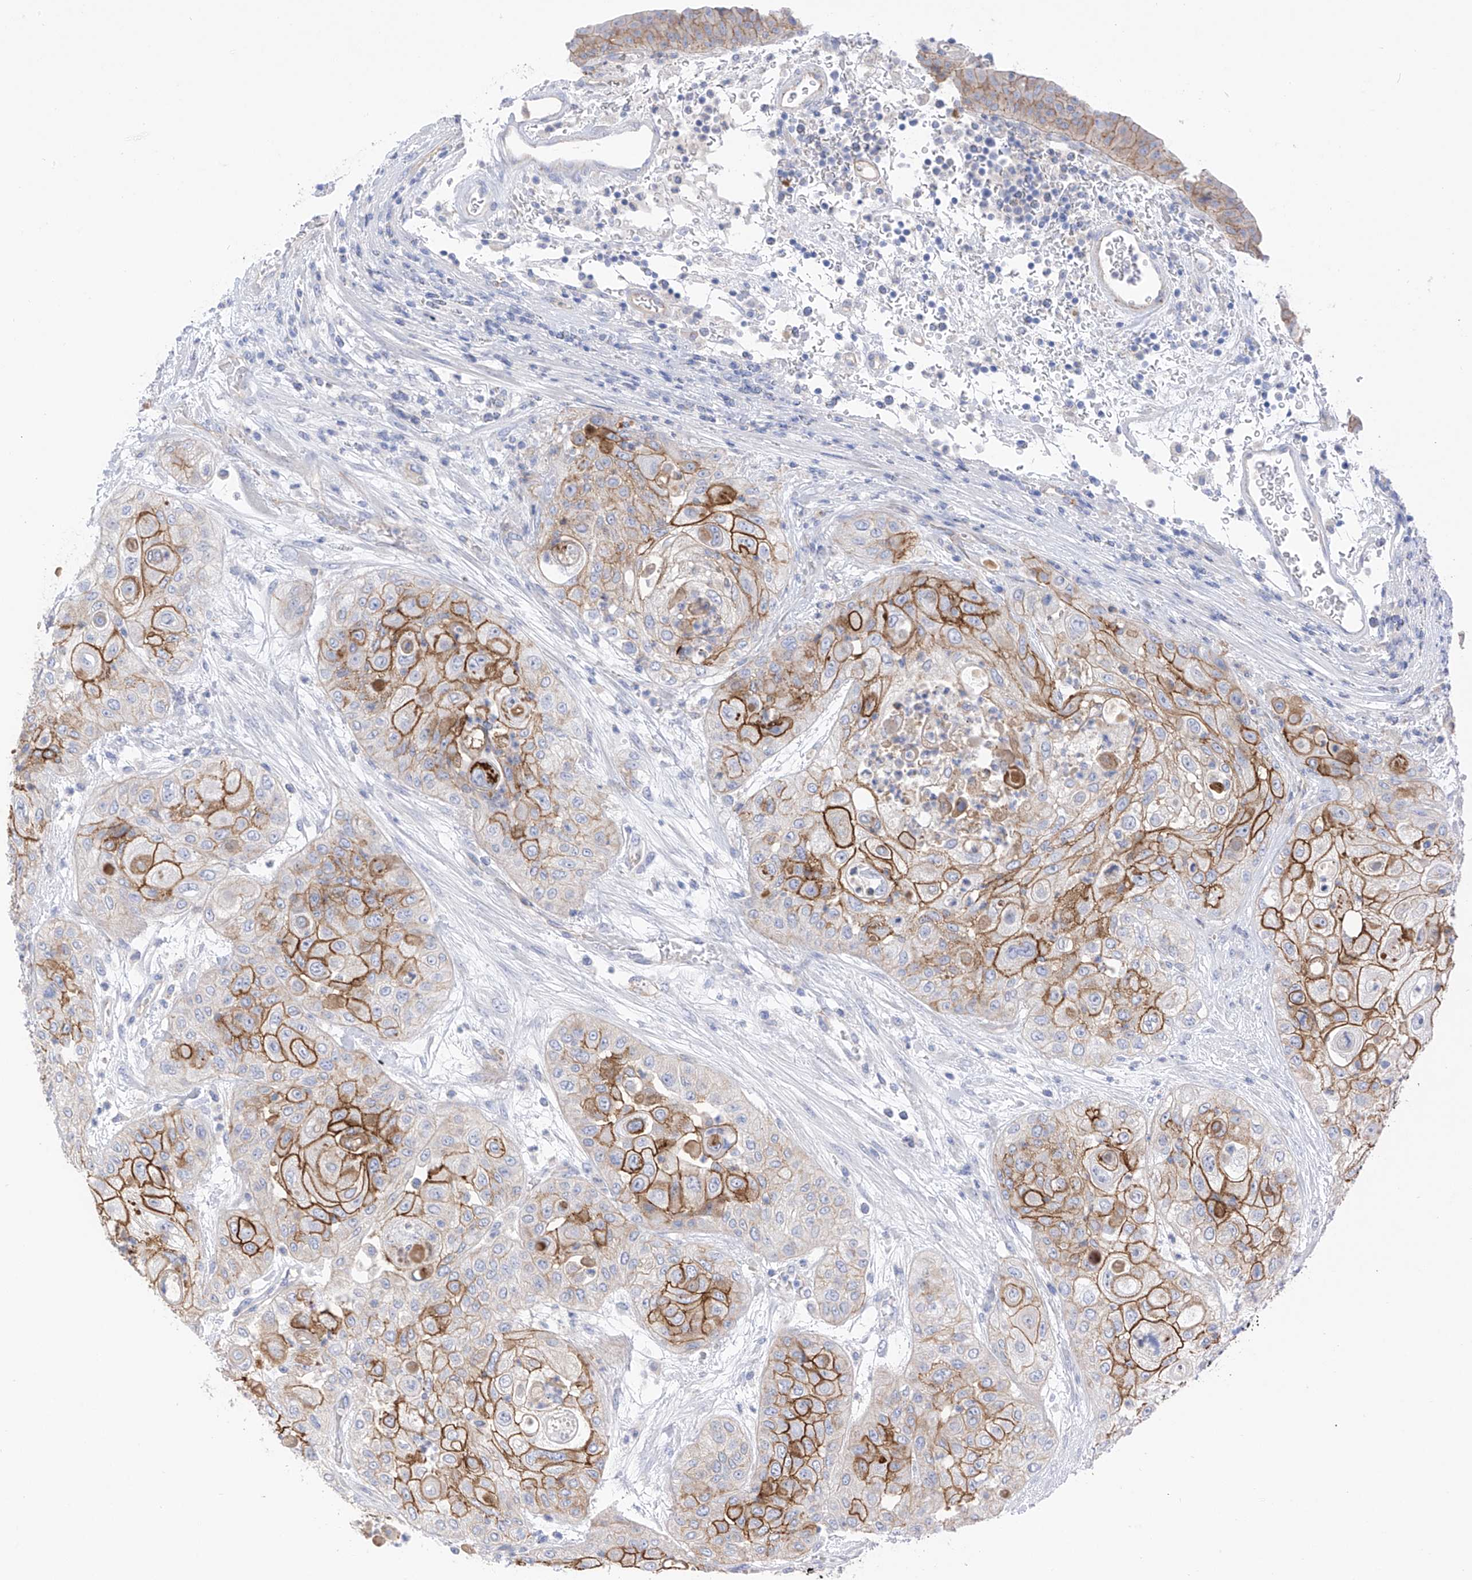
{"staining": {"intensity": "moderate", "quantity": "25%-75%", "location": "cytoplasmic/membranous"}, "tissue": "urothelial cancer", "cell_type": "Tumor cells", "image_type": "cancer", "snomed": [{"axis": "morphology", "description": "Urothelial carcinoma, High grade"}, {"axis": "topography", "description": "Urinary bladder"}], "caption": "A histopathology image of urothelial cancer stained for a protein demonstrates moderate cytoplasmic/membranous brown staining in tumor cells.", "gene": "ITGA9", "patient": {"sex": "female", "age": 79}}